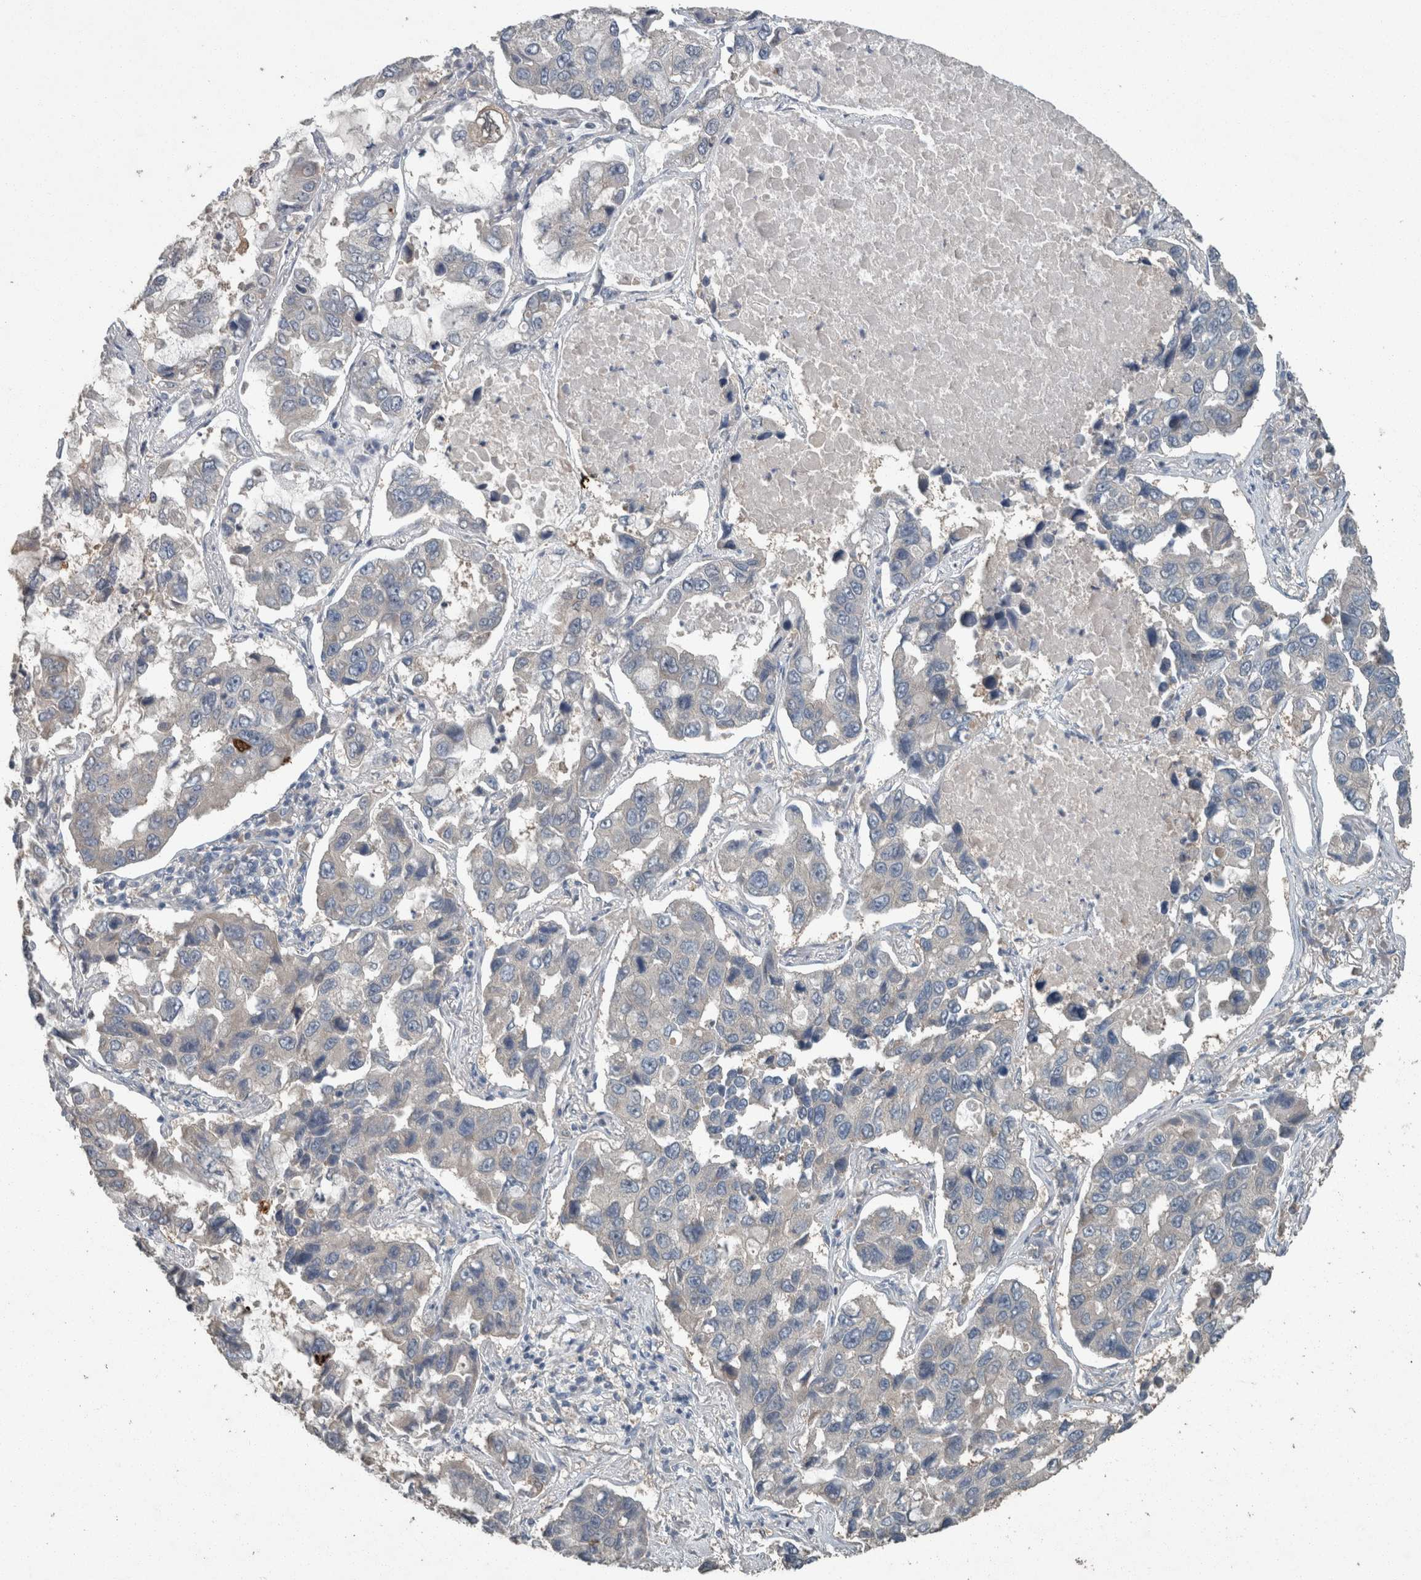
{"staining": {"intensity": "negative", "quantity": "none", "location": "none"}, "tissue": "lung cancer", "cell_type": "Tumor cells", "image_type": "cancer", "snomed": [{"axis": "morphology", "description": "Adenocarcinoma, NOS"}, {"axis": "topography", "description": "Lung"}], "caption": "Lung cancer was stained to show a protein in brown. There is no significant positivity in tumor cells.", "gene": "KNTC1", "patient": {"sex": "male", "age": 64}}